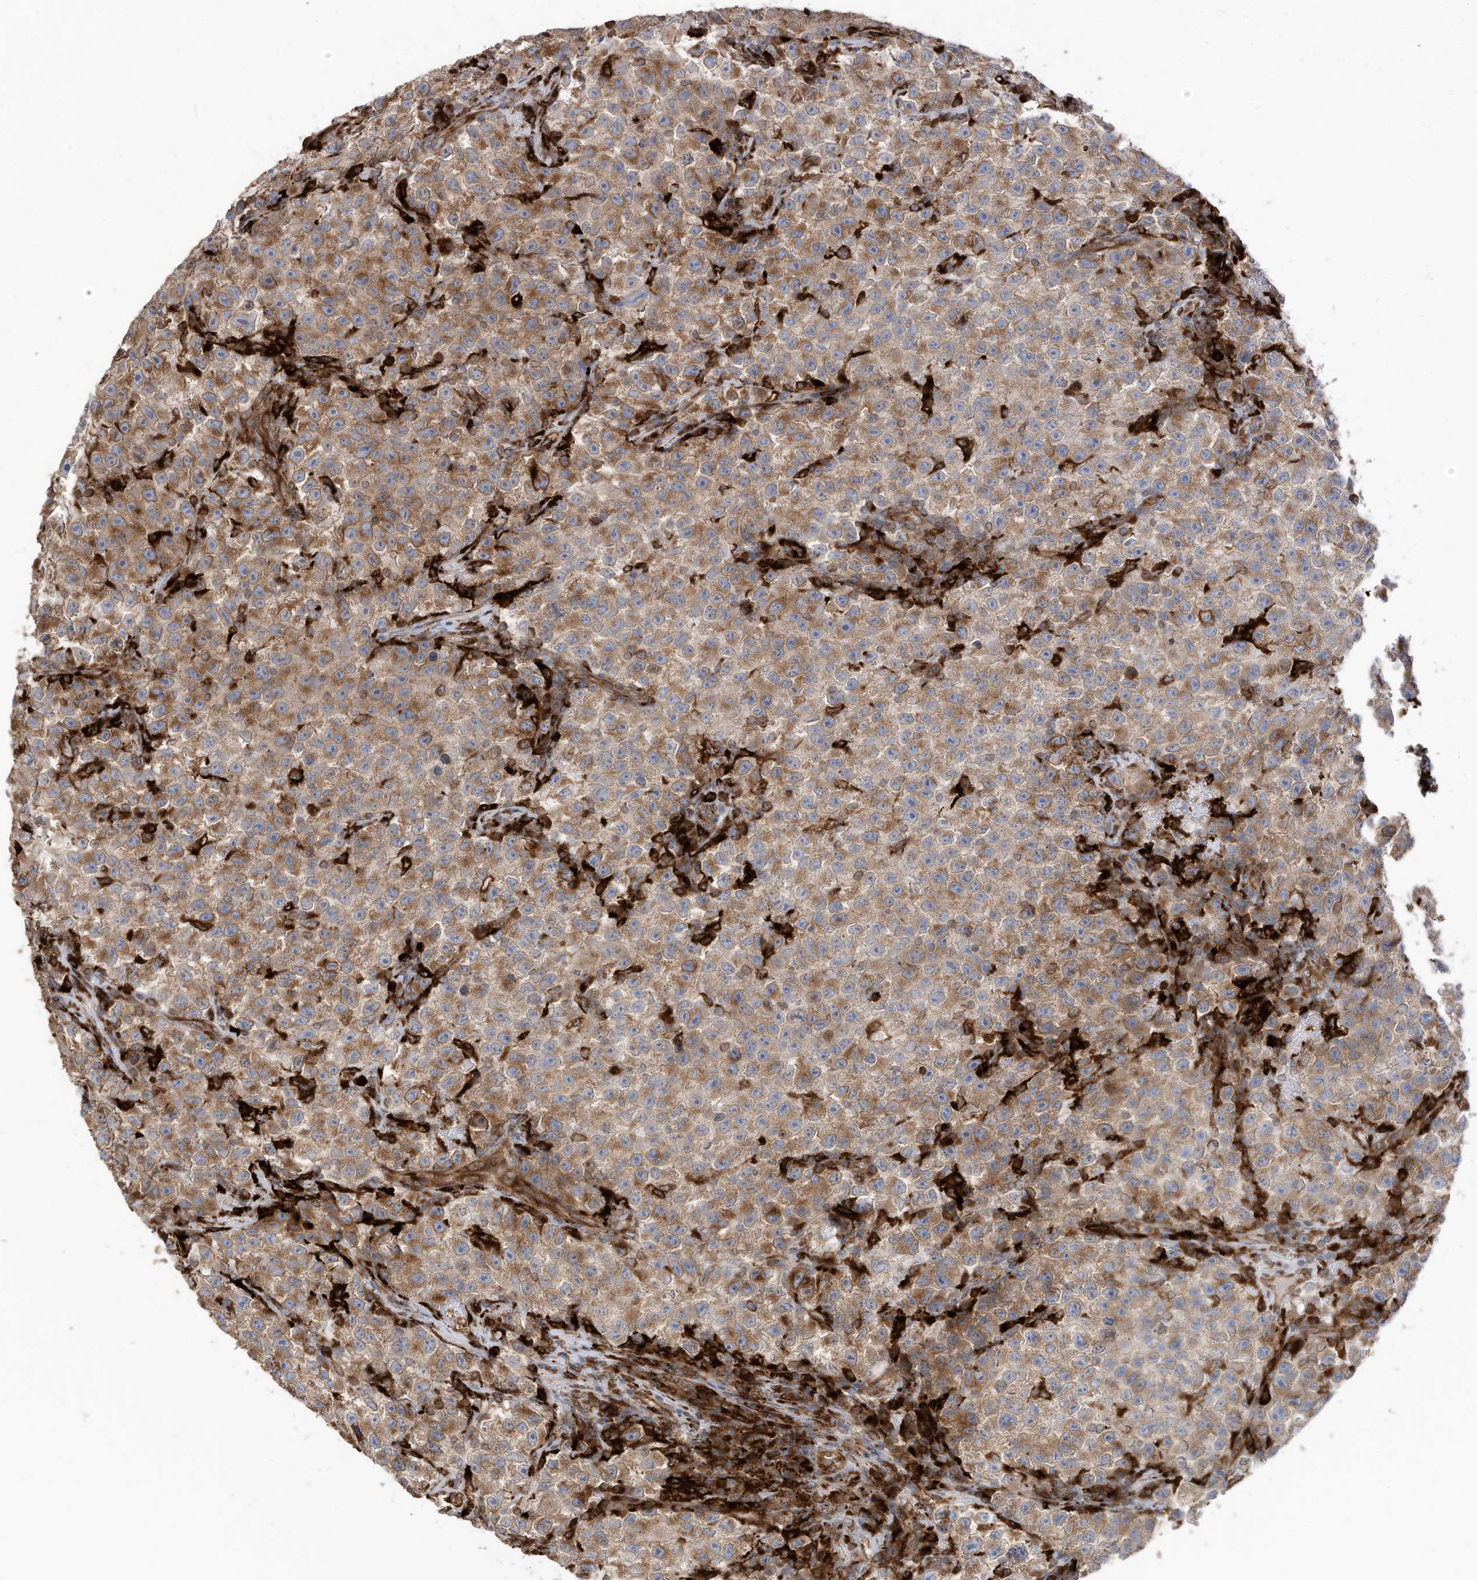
{"staining": {"intensity": "moderate", "quantity": ">75%", "location": "cytoplasmic/membranous"}, "tissue": "testis cancer", "cell_type": "Tumor cells", "image_type": "cancer", "snomed": [{"axis": "morphology", "description": "Seminoma, NOS"}, {"axis": "topography", "description": "Testis"}], "caption": "A brown stain highlights moderate cytoplasmic/membranous expression of a protein in testis cancer (seminoma) tumor cells.", "gene": "TRNAU1AP", "patient": {"sex": "male", "age": 22}}